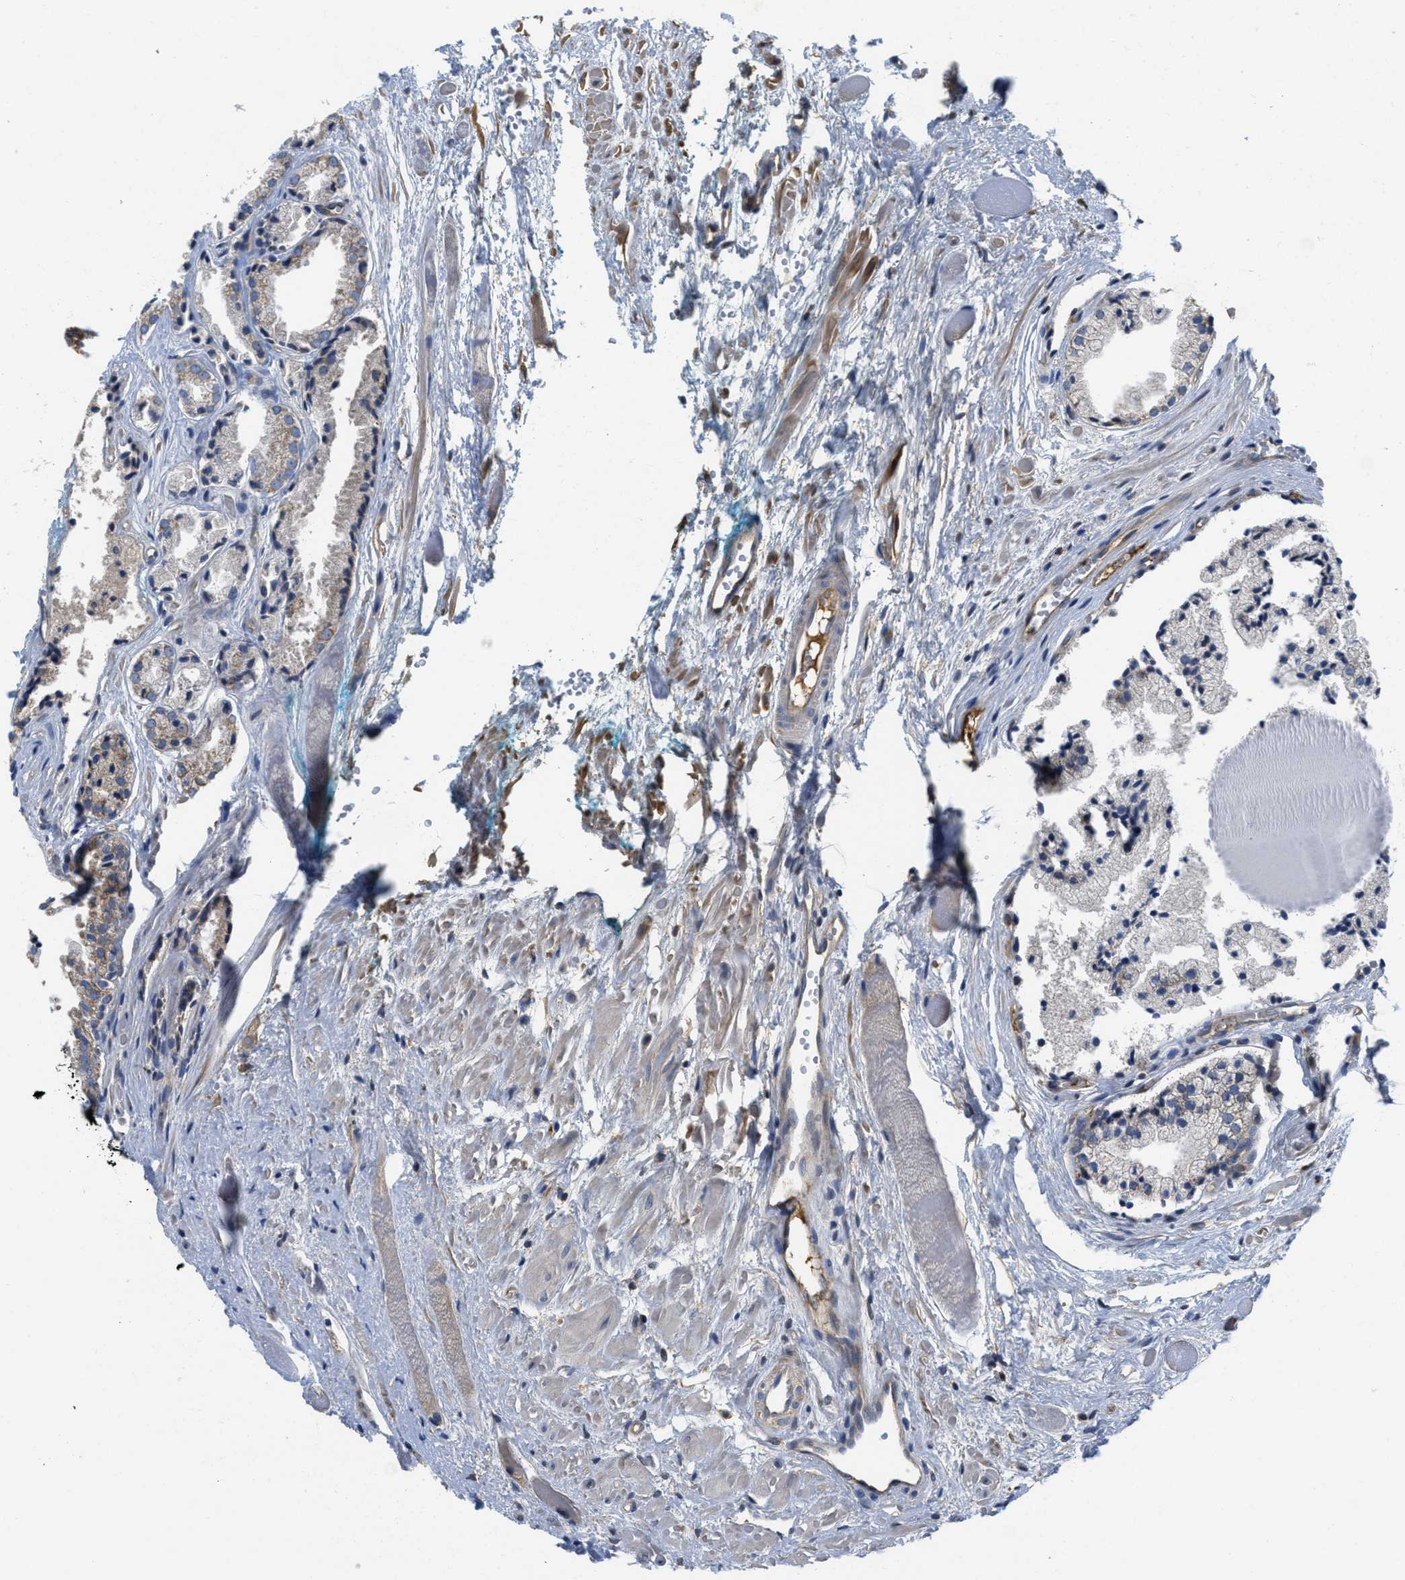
{"staining": {"intensity": "weak", "quantity": "<25%", "location": "cytoplasmic/membranous"}, "tissue": "prostate cancer", "cell_type": "Tumor cells", "image_type": "cancer", "snomed": [{"axis": "morphology", "description": "Adenocarcinoma, Low grade"}, {"axis": "topography", "description": "Prostate"}], "caption": "This is a micrograph of IHC staining of prostate cancer, which shows no positivity in tumor cells.", "gene": "GALK1", "patient": {"sex": "male", "age": 57}}